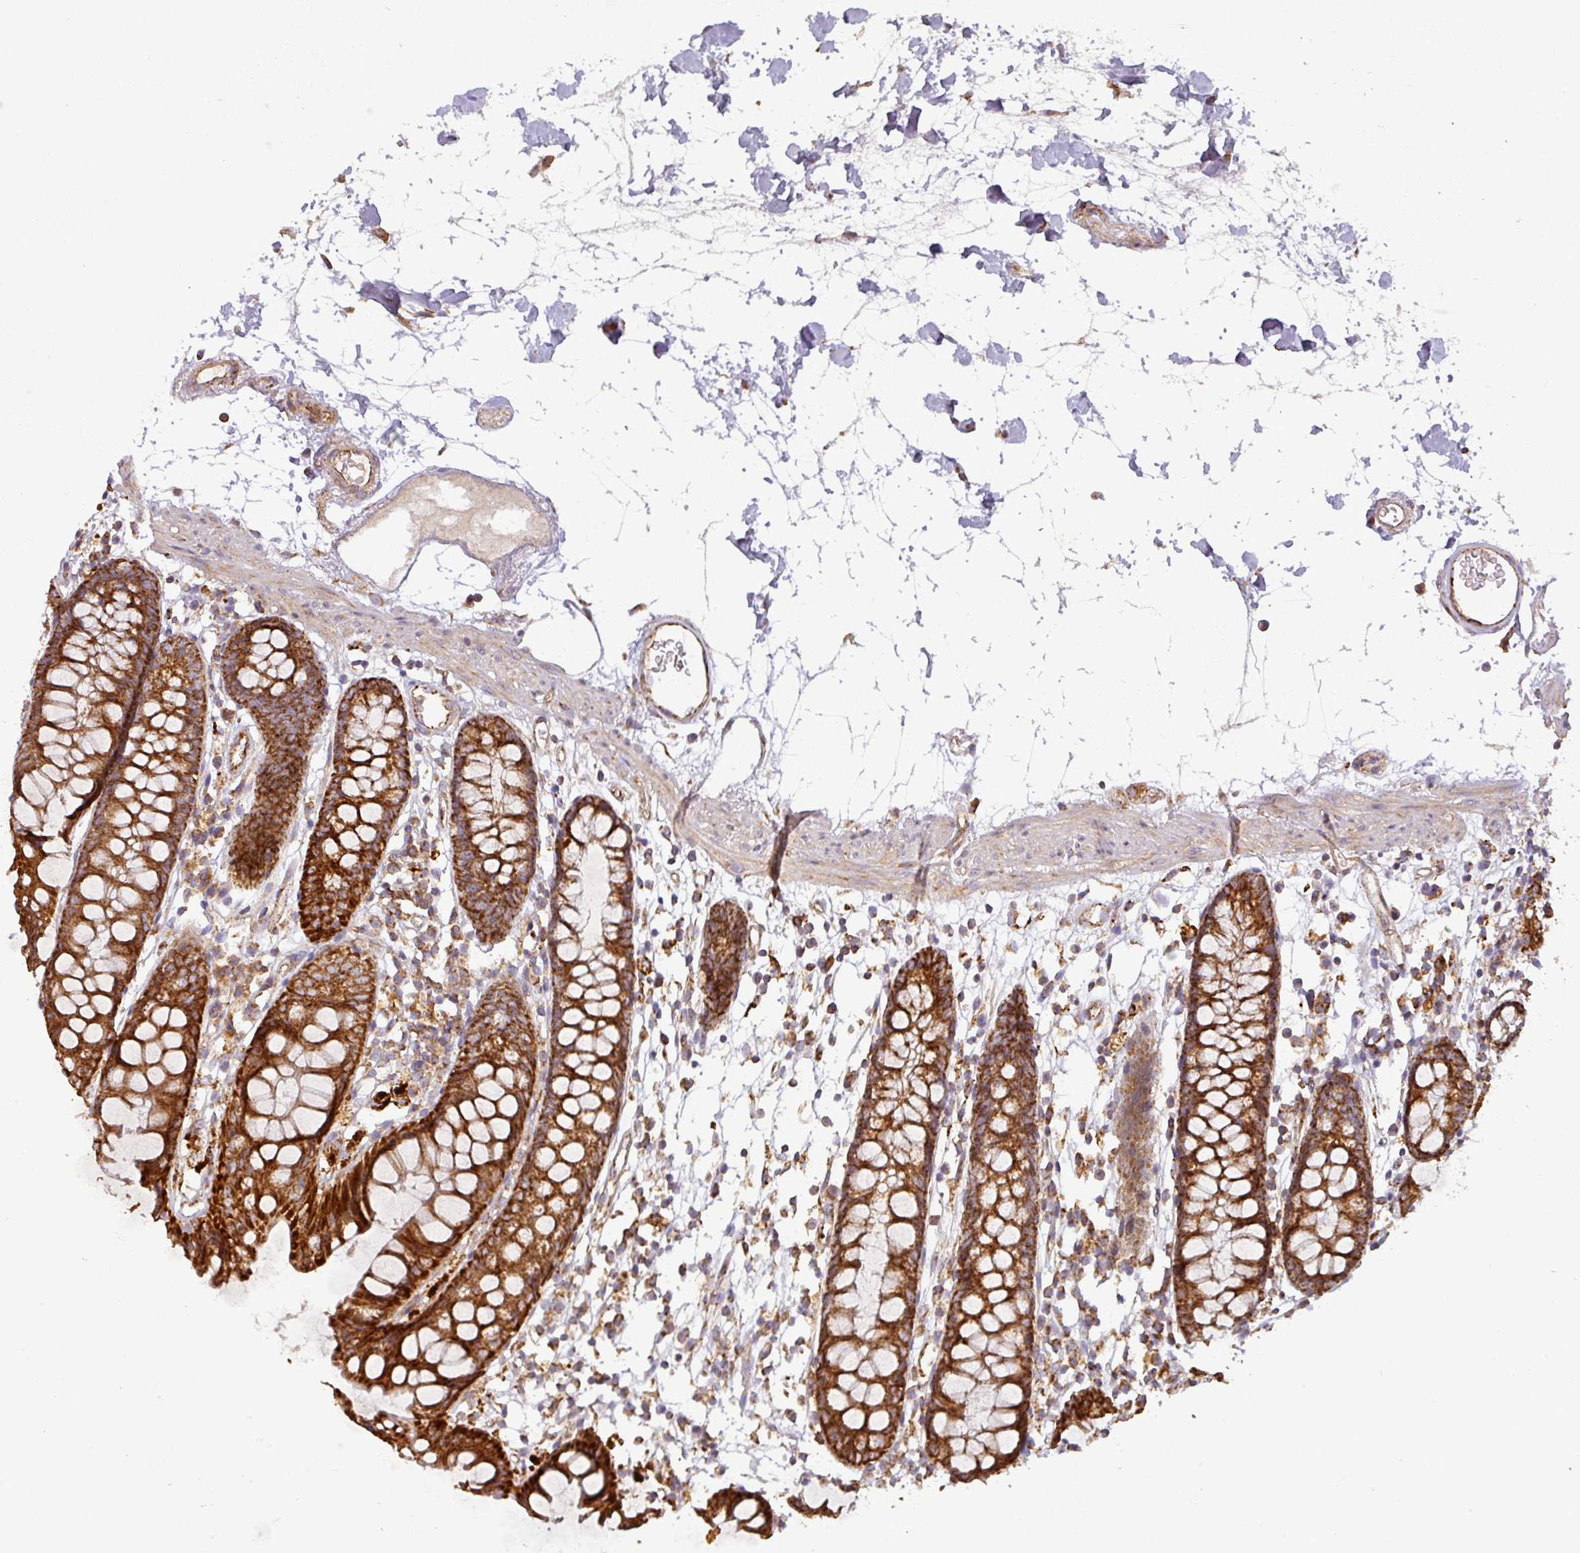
{"staining": {"intensity": "moderate", "quantity": ">75%", "location": "cytoplasmic/membranous"}, "tissue": "colon", "cell_type": "Endothelial cells", "image_type": "normal", "snomed": [{"axis": "morphology", "description": "Normal tissue, NOS"}, {"axis": "topography", "description": "Colon"}], "caption": "Colon stained for a protein demonstrates moderate cytoplasmic/membranous positivity in endothelial cells. (Brightfield microscopy of DAB IHC at high magnification).", "gene": "GPD2", "patient": {"sex": "female", "age": 82}}